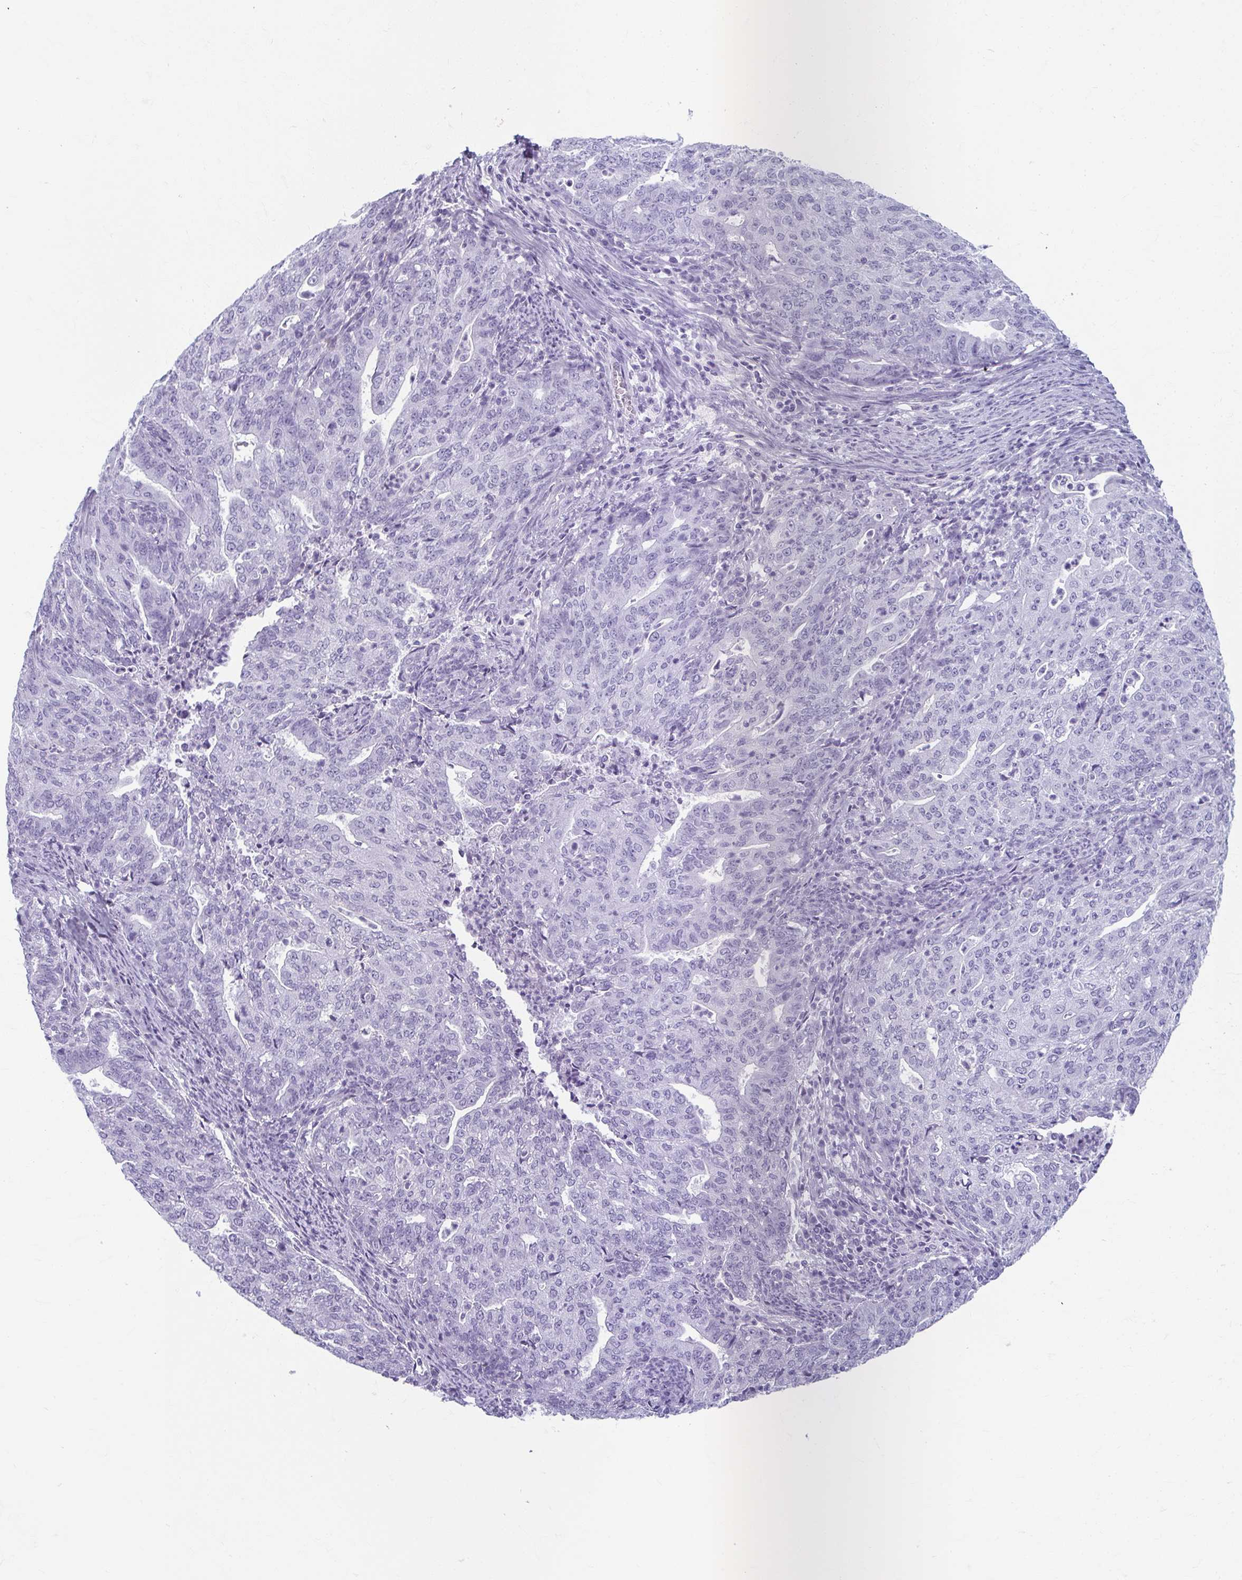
{"staining": {"intensity": "negative", "quantity": "none", "location": "none"}, "tissue": "endometrial cancer", "cell_type": "Tumor cells", "image_type": "cancer", "snomed": [{"axis": "morphology", "description": "Adenocarcinoma, NOS"}, {"axis": "topography", "description": "Endometrium"}], "caption": "The image displays no staining of tumor cells in endometrial cancer. (Brightfield microscopy of DAB (3,3'-diaminobenzidine) immunohistochemistry (IHC) at high magnification).", "gene": "MOBP", "patient": {"sex": "female", "age": 82}}